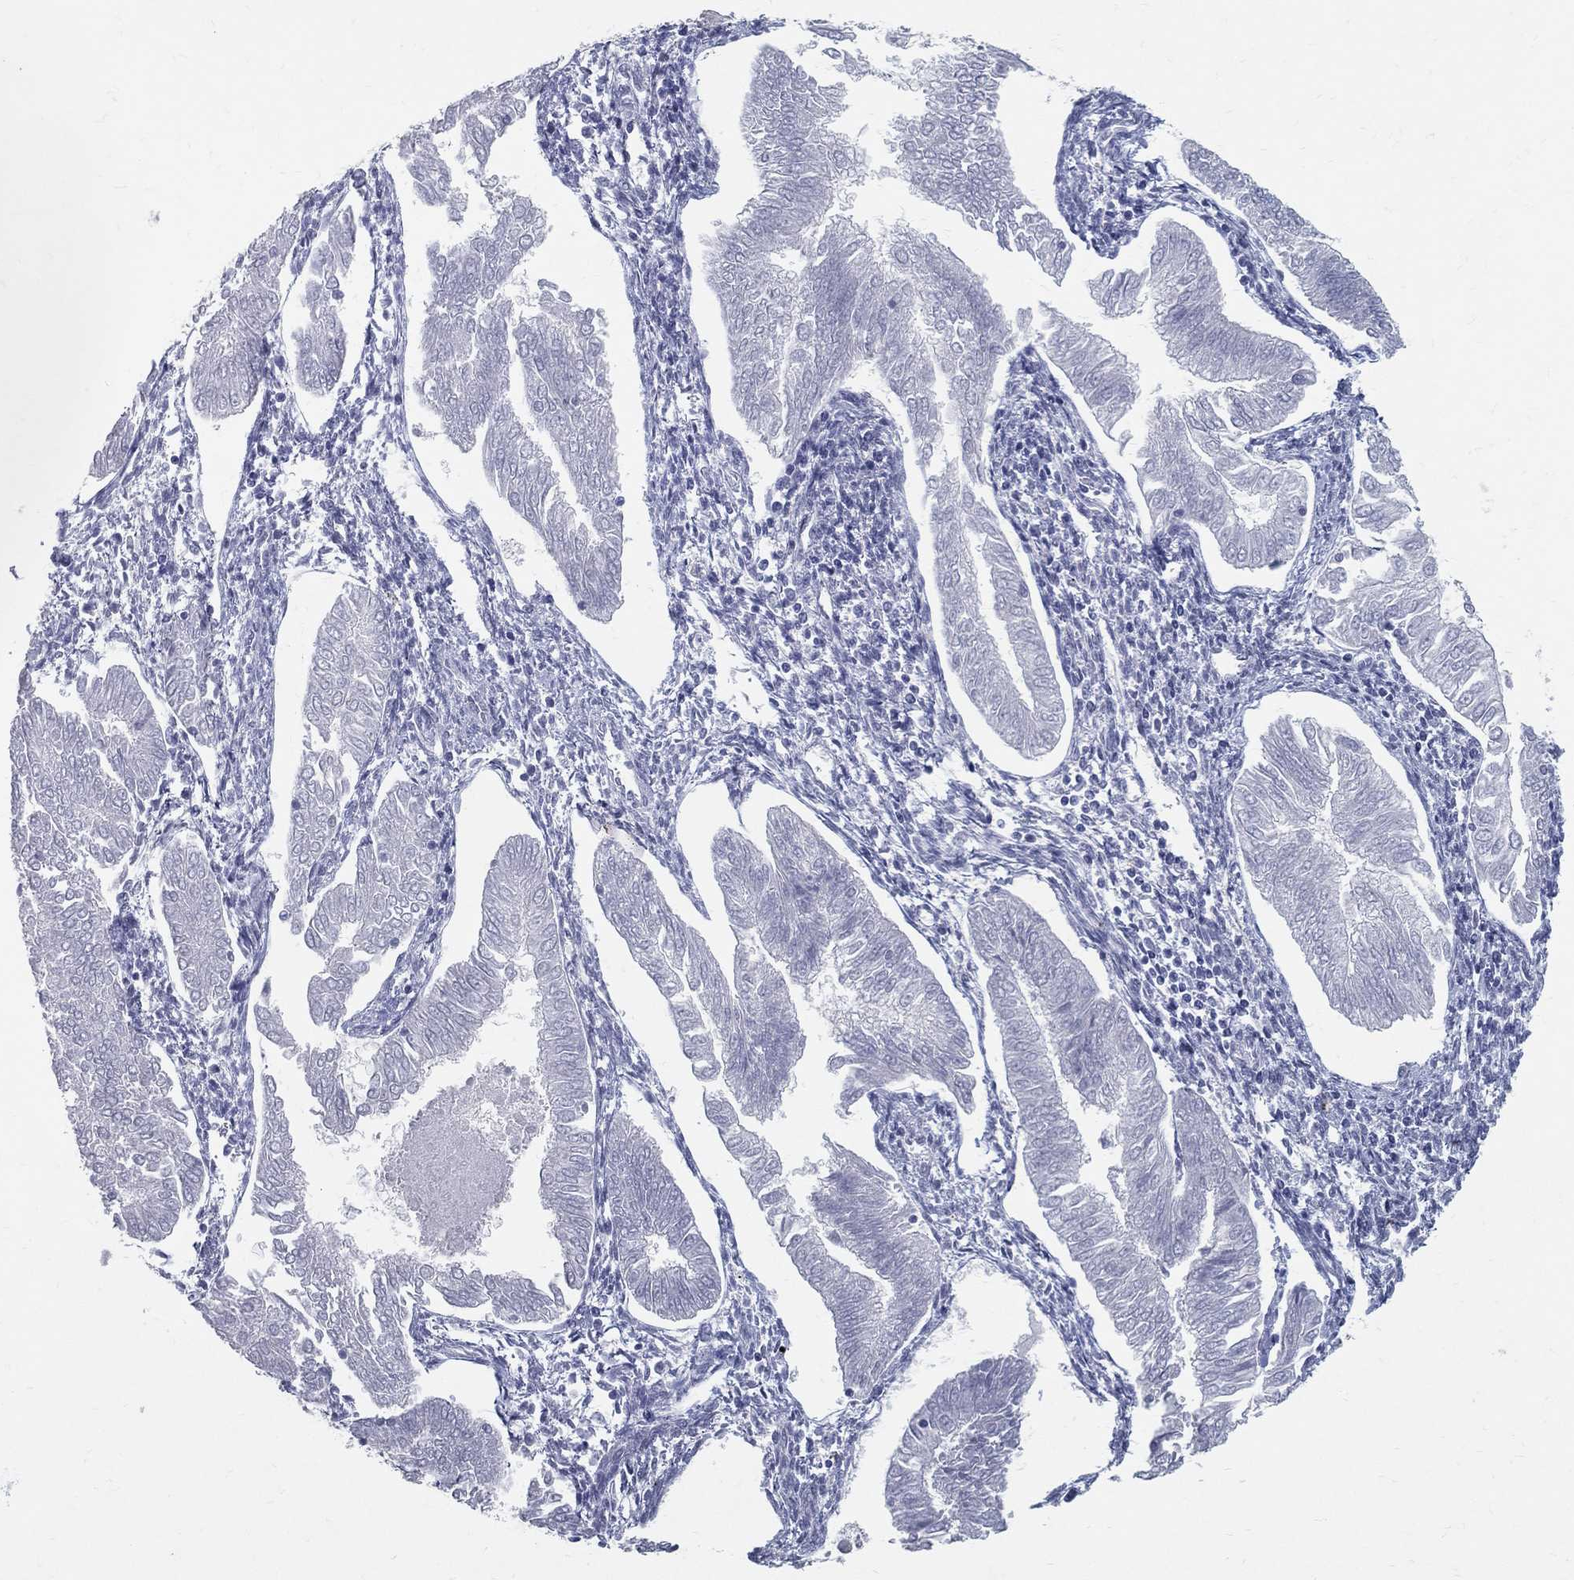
{"staining": {"intensity": "negative", "quantity": "none", "location": "none"}, "tissue": "endometrial cancer", "cell_type": "Tumor cells", "image_type": "cancer", "snomed": [{"axis": "morphology", "description": "Adenocarcinoma, NOS"}, {"axis": "topography", "description": "Endometrium"}], "caption": "Immunohistochemistry (IHC) histopathology image of adenocarcinoma (endometrial) stained for a protein (brown), which exhibits no positivity in tumor cells. (DAB (3,3'-diaminobenzidine) IHC with hematoxylin counter stain).", "gene": "ACE2", "patient": {"sex": "female", "age": 53}}